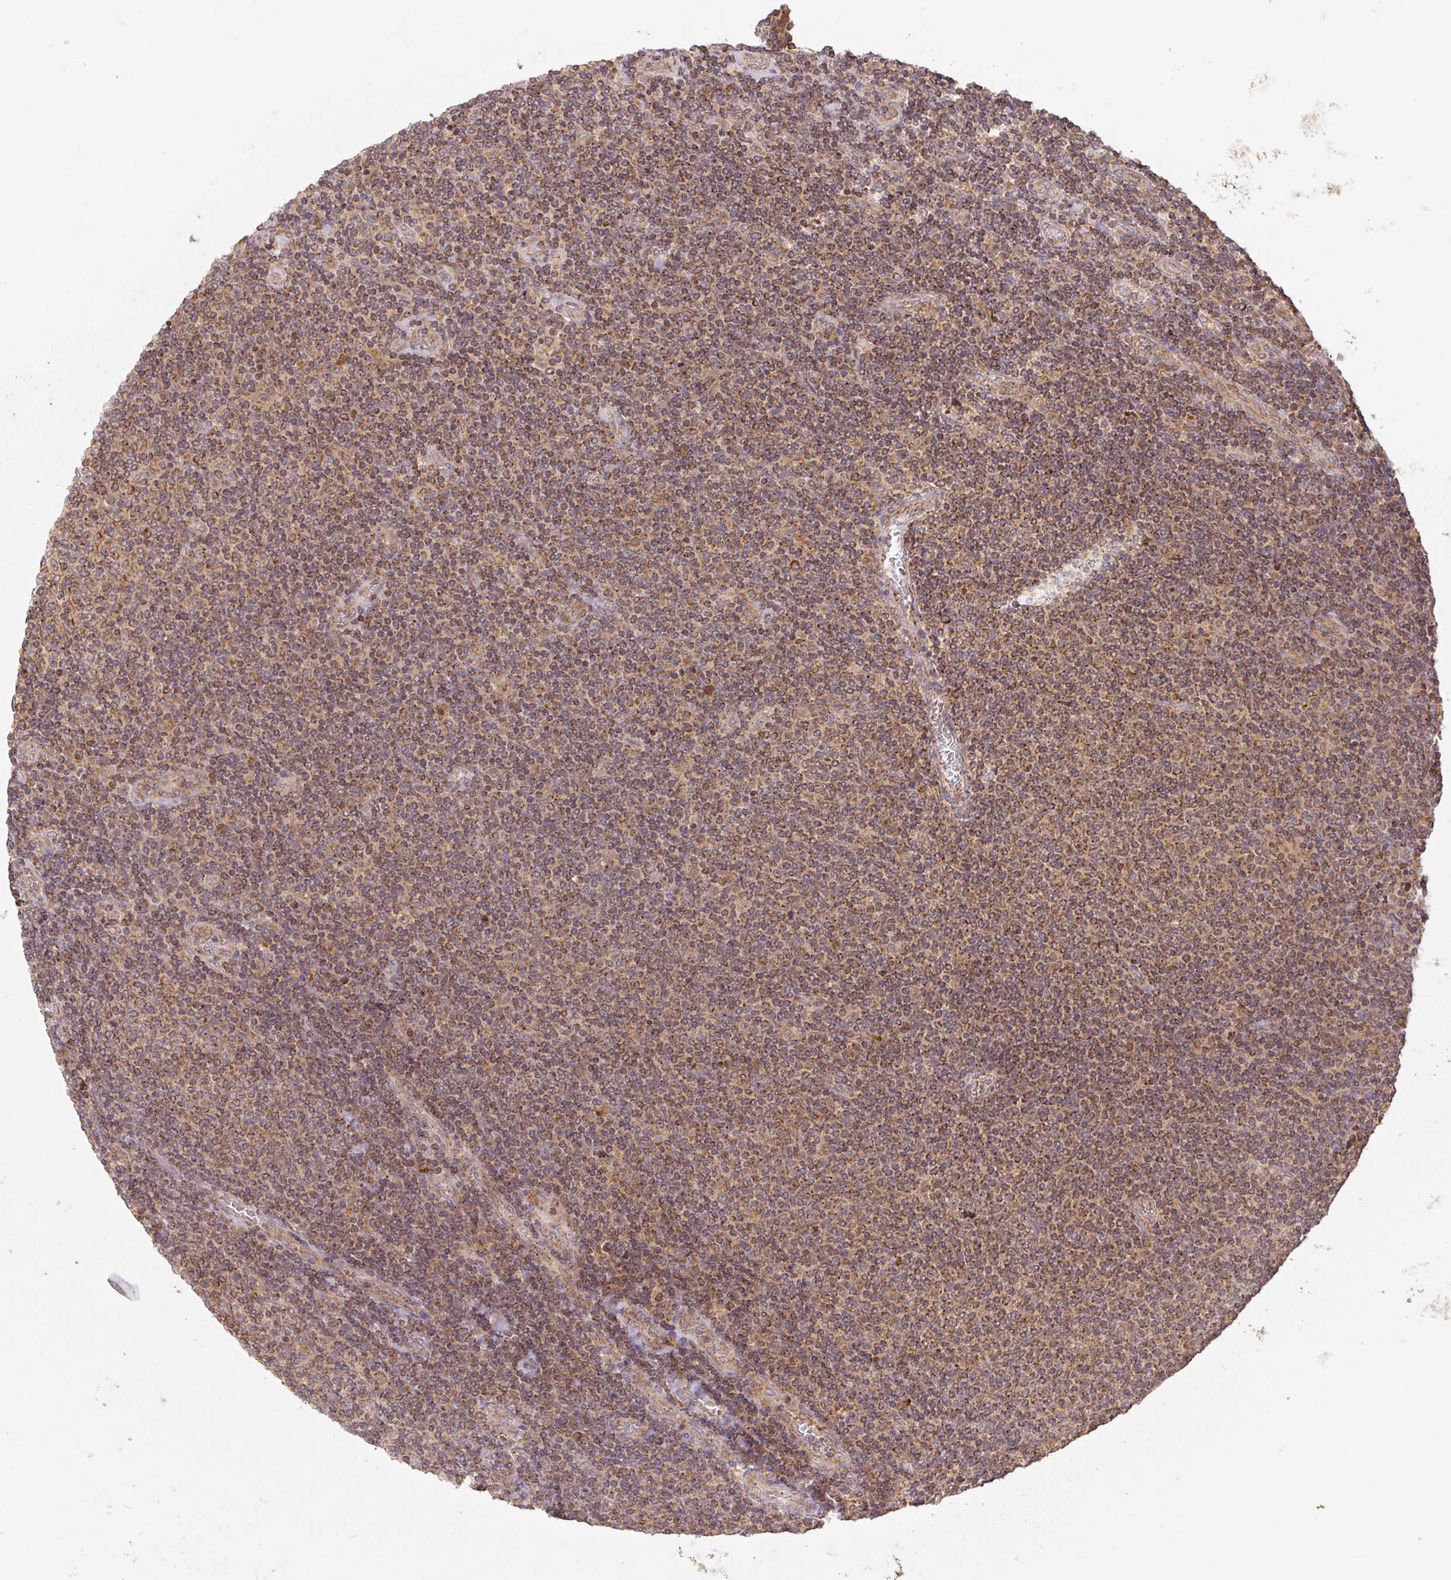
{"staining": {"intensity": "moderate", "quantity": ">75%", "location": "cytoplasmic/membranous"}, "tissue": "lymphoma", "cell_type": "Tumor cells", "image_type": "cancer", "snomed": [{"axis": "morphology", "description": "Malignant lymphoma, non-Hodgkin's type, Low grade"}, {"axis": "topography", "description": "Lymph node"}], "caption": "Immunohistochemical staining of human low-grade malignant lymphoma, non-Hodgkin's type reveals medium levels of moderate cytoplasmic/membranous protein expression in about >75% of tumor cells.", "gene": "MTHFD1", "patient": {"sex": "male", "age": 52}}